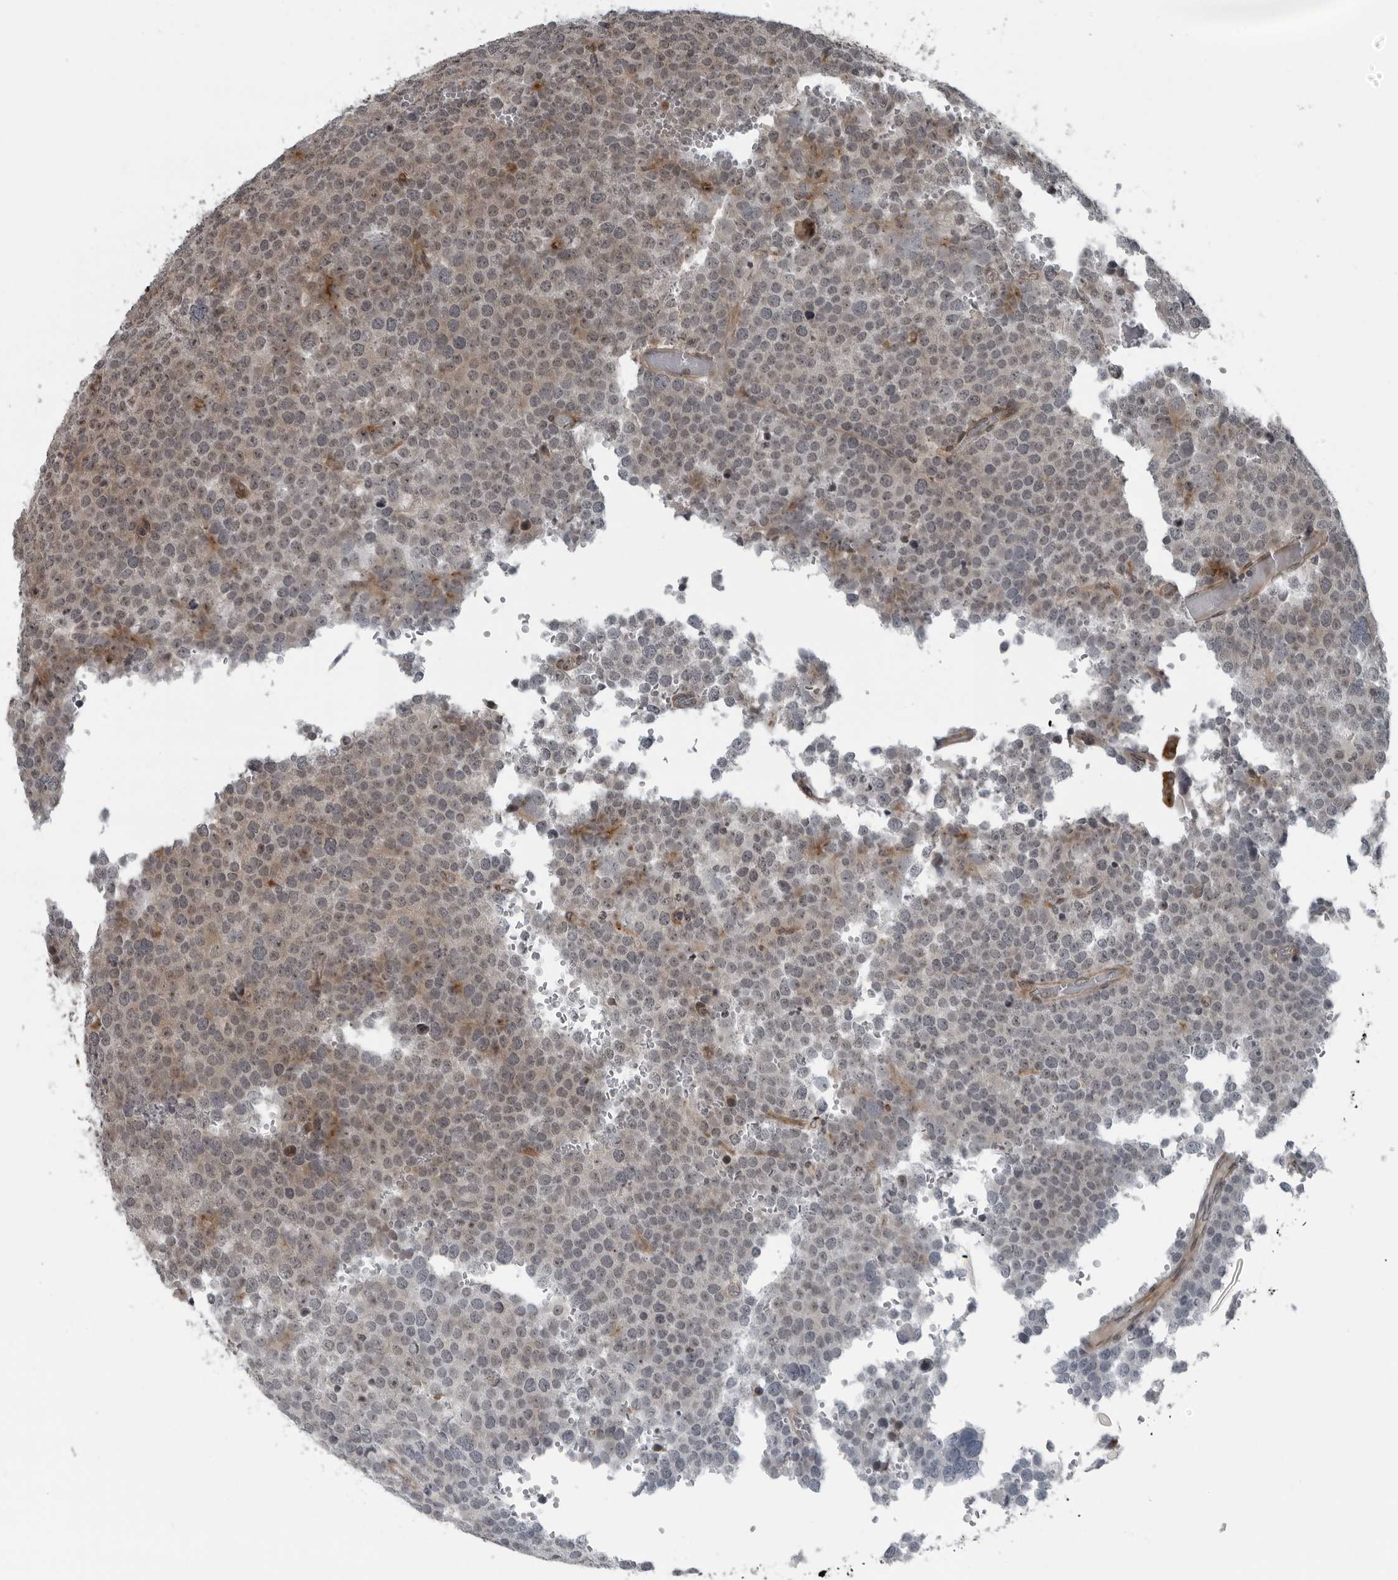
{"staining": {"intensity": "weak", "quantity": "25%-75%", "location": "cytoplasmic/membranous,nuclear"}, "tissue": "testis cancer", "cell_type": "Tumor cells", "image_type": "cancer", "snomed": [{"axis": "morphology", "description": "Seminoma, NOS"}, {"axis": "topography", "description": "Testis"}], "caption": "Human seminoma (testis) stained for a protein (brown) reveals weak cytoplasmic/membranous and nuclear positive expression in about 25%-75% of tumor cells.", "gene": "FAM102B", "patient": {"sex": "male", "age": 71}}